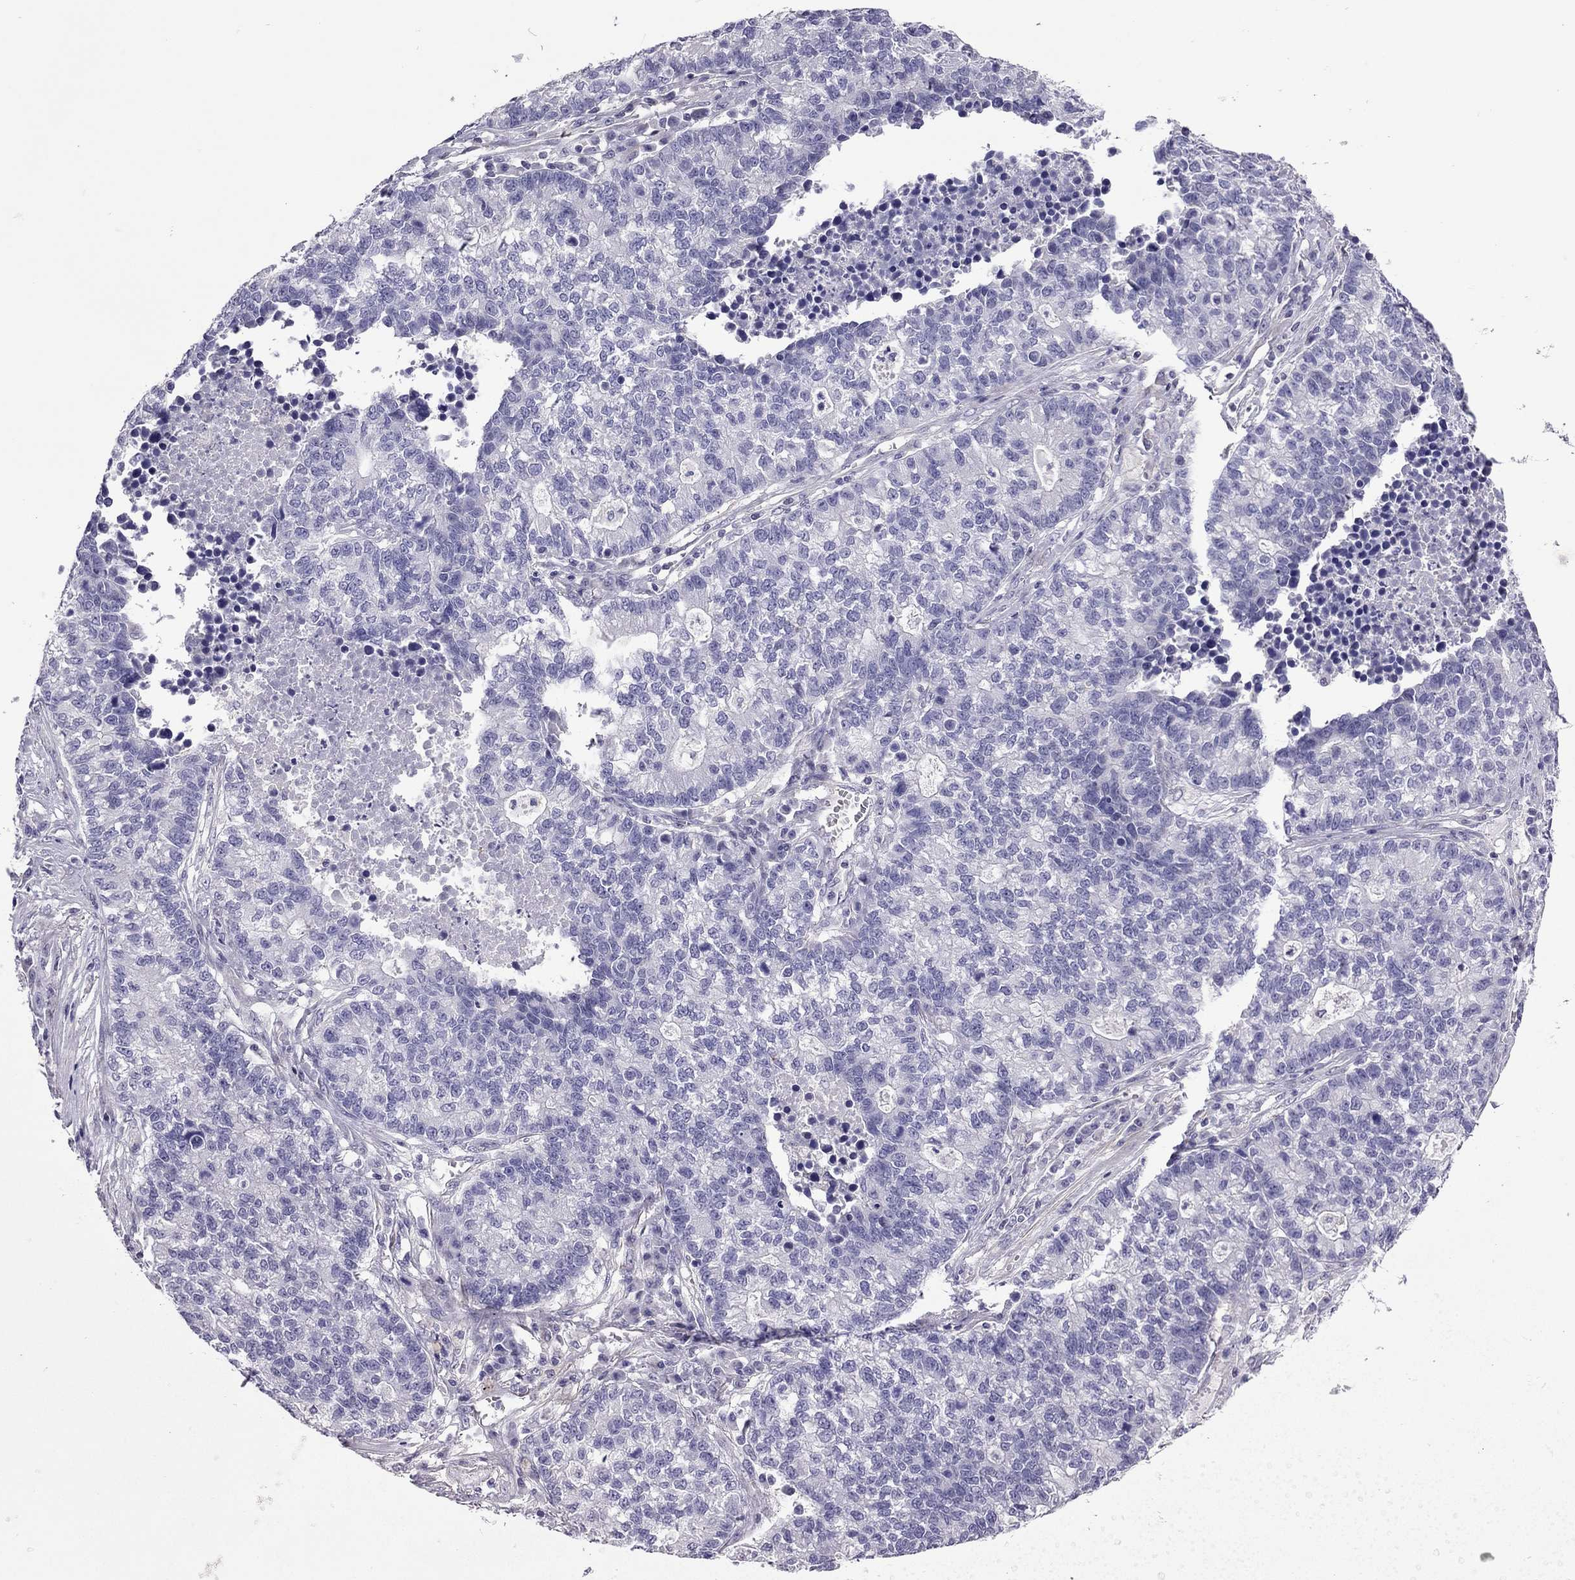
{"staining": {"intensity": "negative", "quantity": "none", "location": "none"}, "tissue": "lung cancer", "cell_type": "Tumor cells", "image_type": "cancer", "snomed": [{"axis": "morphology", "description": "Adenocarcinoma, NOS"}, {"axis": "topography", "description": "Lung"}], "caption": "The immunohistochemistry micrograph has no significant expression in tumor cells of lung cancer tissue. (Stains: DAB (3,3'-diaminobenzidine) immunohistochemistry with hematoxylin counter stain, Microscopy: brightfield microscopy at high magnification).", "gene": "SLC16A8", "patient": {"sex": "male", "age": 57}}